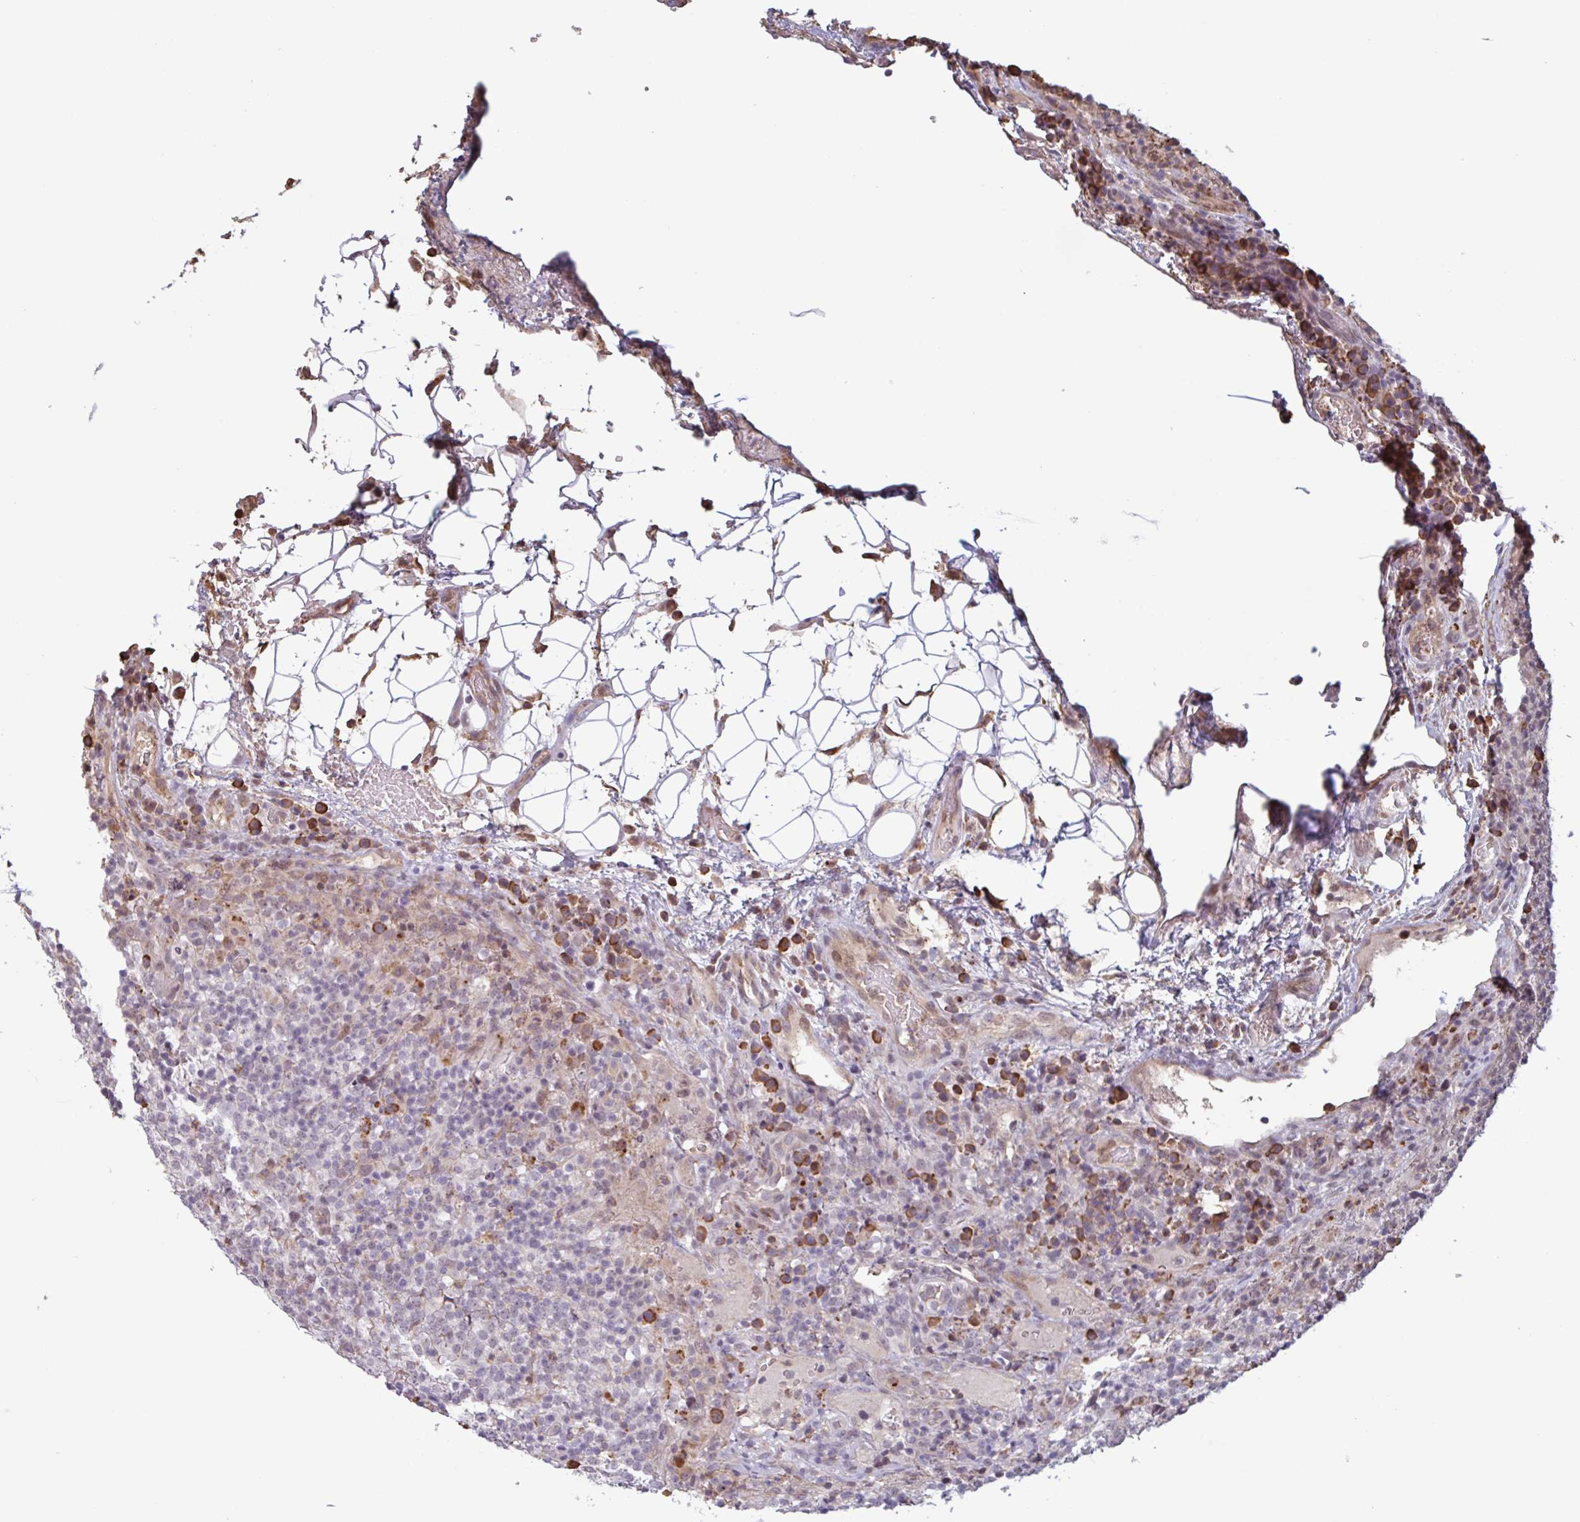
{"staining": {"intensity": "negative", "quantity": "none", "location": "none"}, "tissue": "lymphoma", "cell_type": "Tumor cells", "image_type": "cancer", "snomed": [{"axis": "morphology", "description": "Malignant lymphoma, non-Hodgkin's type, High grade"}, {"axis": "topography", "description": "Lymph node"}], "caption": "Protein analysis of malignant lymphoma, non-Hodgkin's type (high-grade) demonstrates no significant staining in tumor cells.", "gene": "TAF1D", "patient": {"sex": "male", "age": 54}}